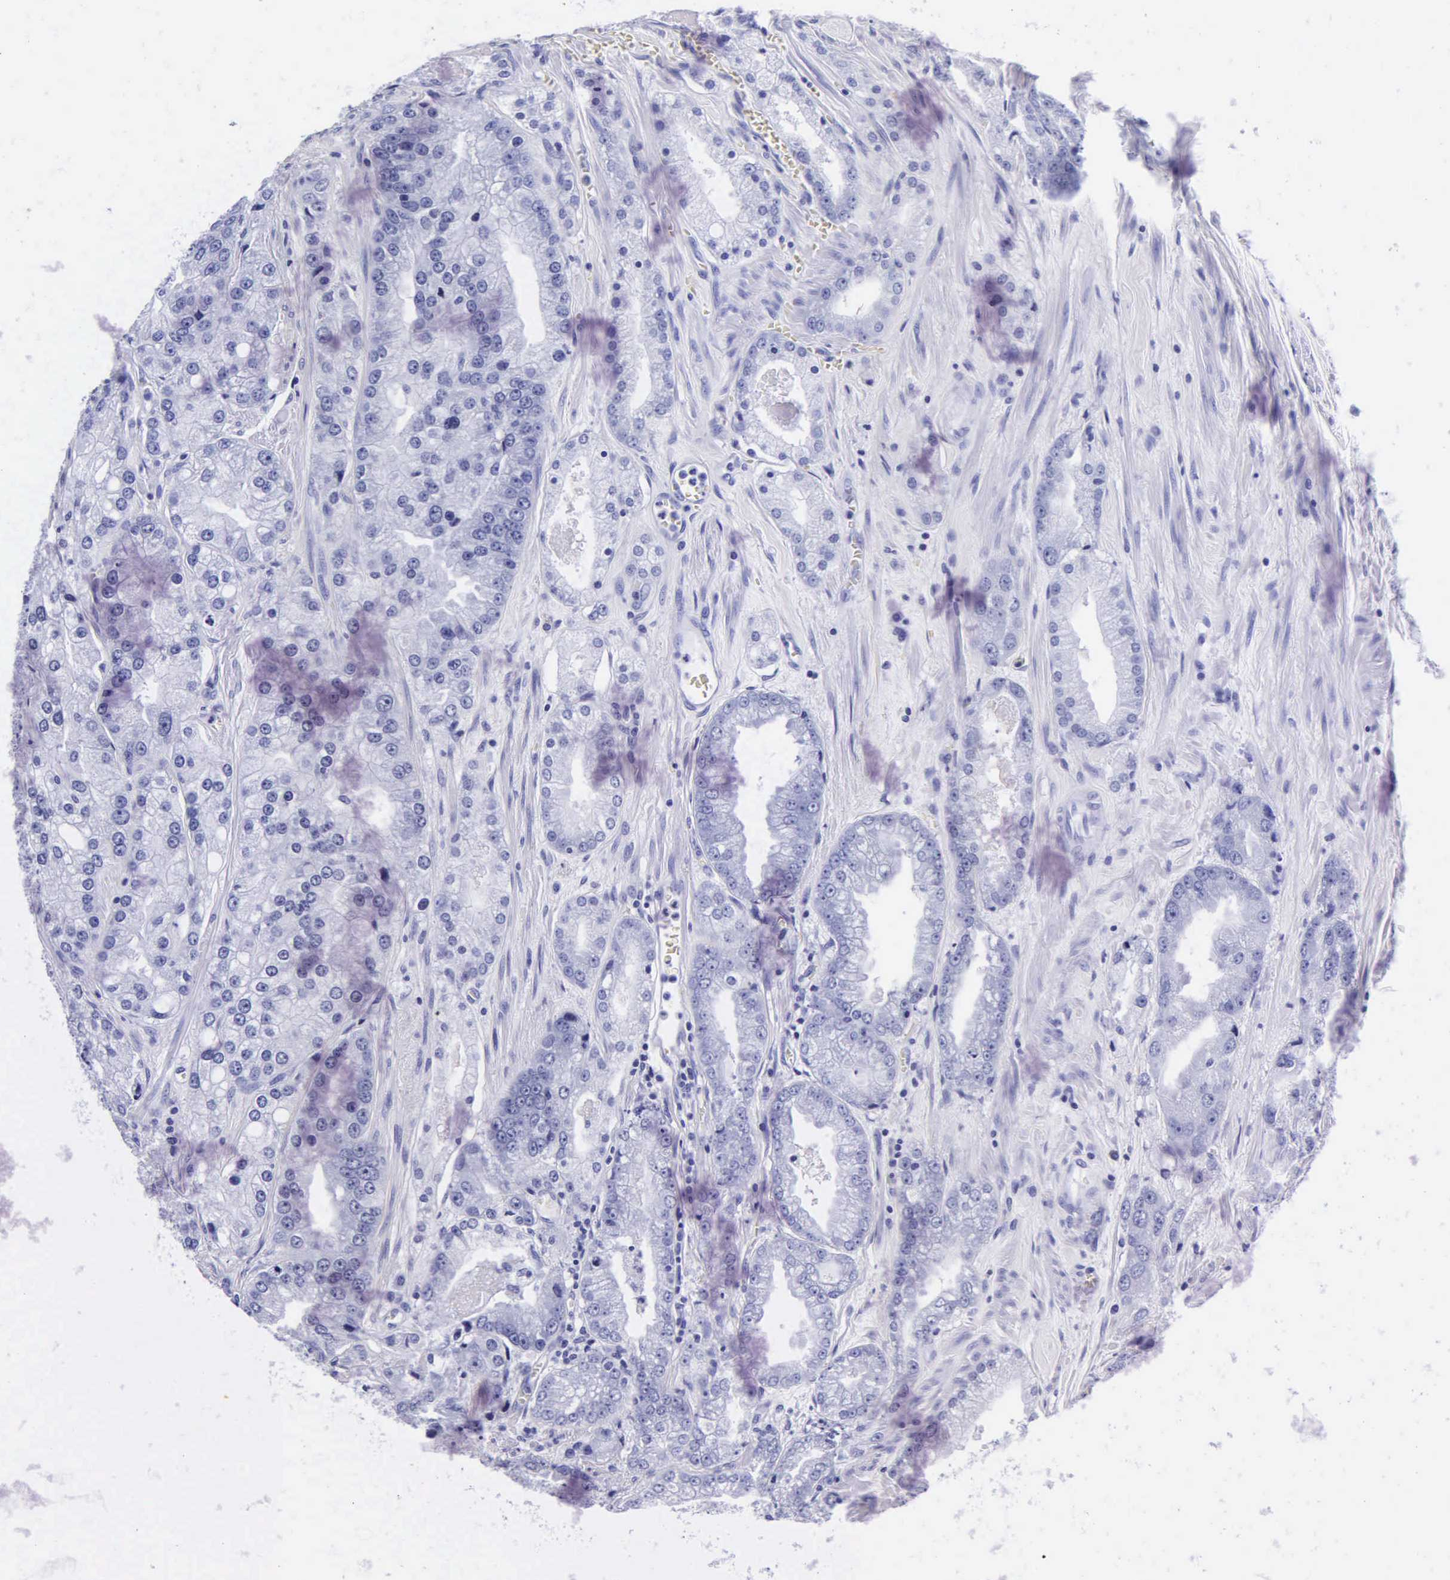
{"staining": {"intensity": "negative", "quantity": "none", "location": "none"}, "tissue": "prostate cancer", "cell_type": "Tumor cells", "image_type": "cancer", "snomed": [{"axis": "morphology", "description": "Adenocarcinoma, Medium grade"}, {"axis": "topography", "description": "Prostate"}], "caption": "Tumor cells show no significant protein staining in prostate cancer.", "gene": "MB", "patient": {"sex": "male", "age": 72}}